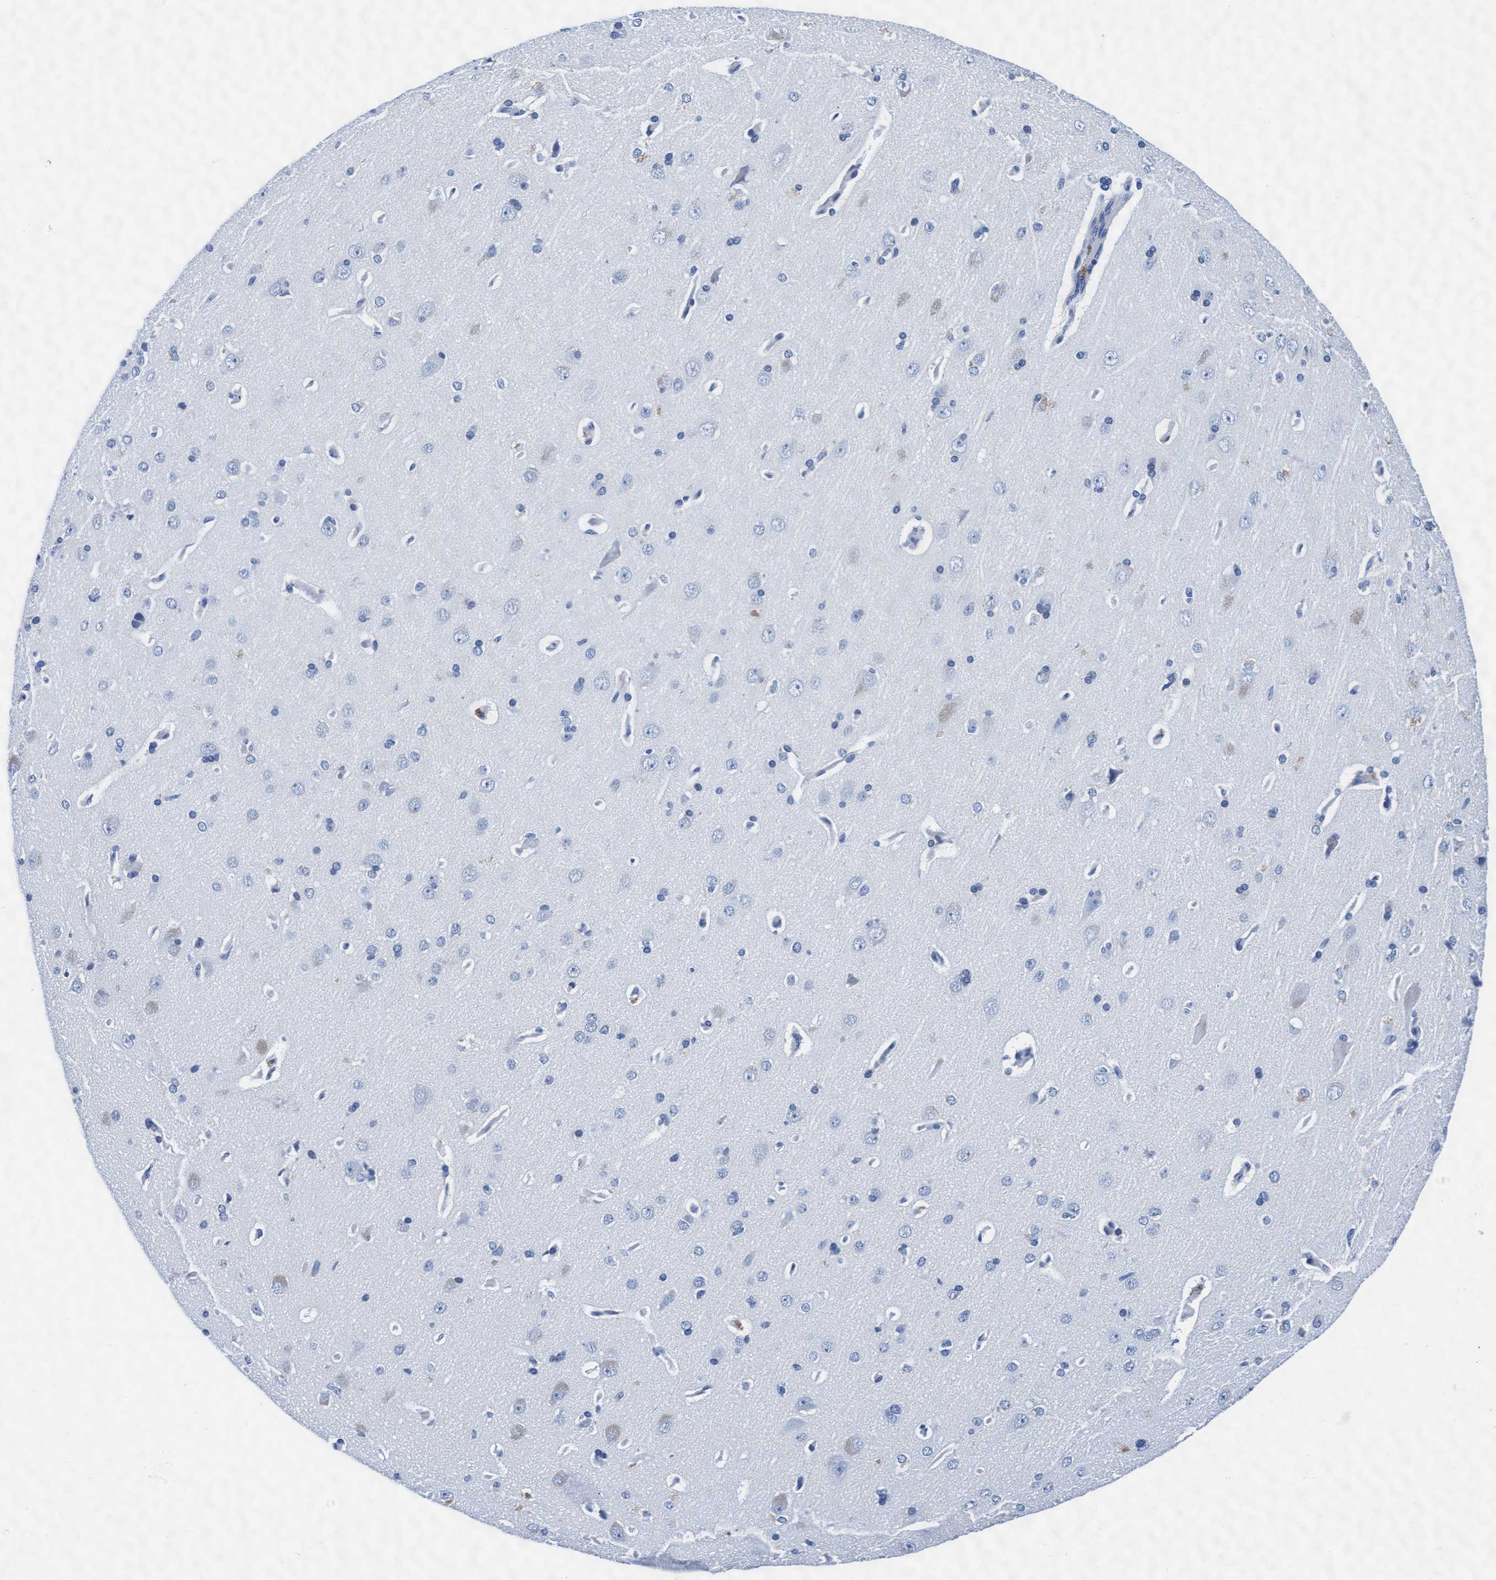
{"staining": {"intensity": "negative", "quantity": "none", "location": "none"}, "tissue": "cerebral cortex", "cell_type": "Endothelial cells", "image_type": "normal", "snomed": [{"axis": "morphology", "description": "Normal tissue, NOS"}, {"axis": "topography", "description": "Cerebral cortex"}], "caption": "Cerebral cortex was stained to show a protein in brown. There is no significant expression in endothelial cells. (DAB (3,3'-diaminobenzidine) immunohistochemistry visualized using brightfield microscopy, high magnification).", "gene": "ARSG", "patient": {"sex": "male", "age": 62}}